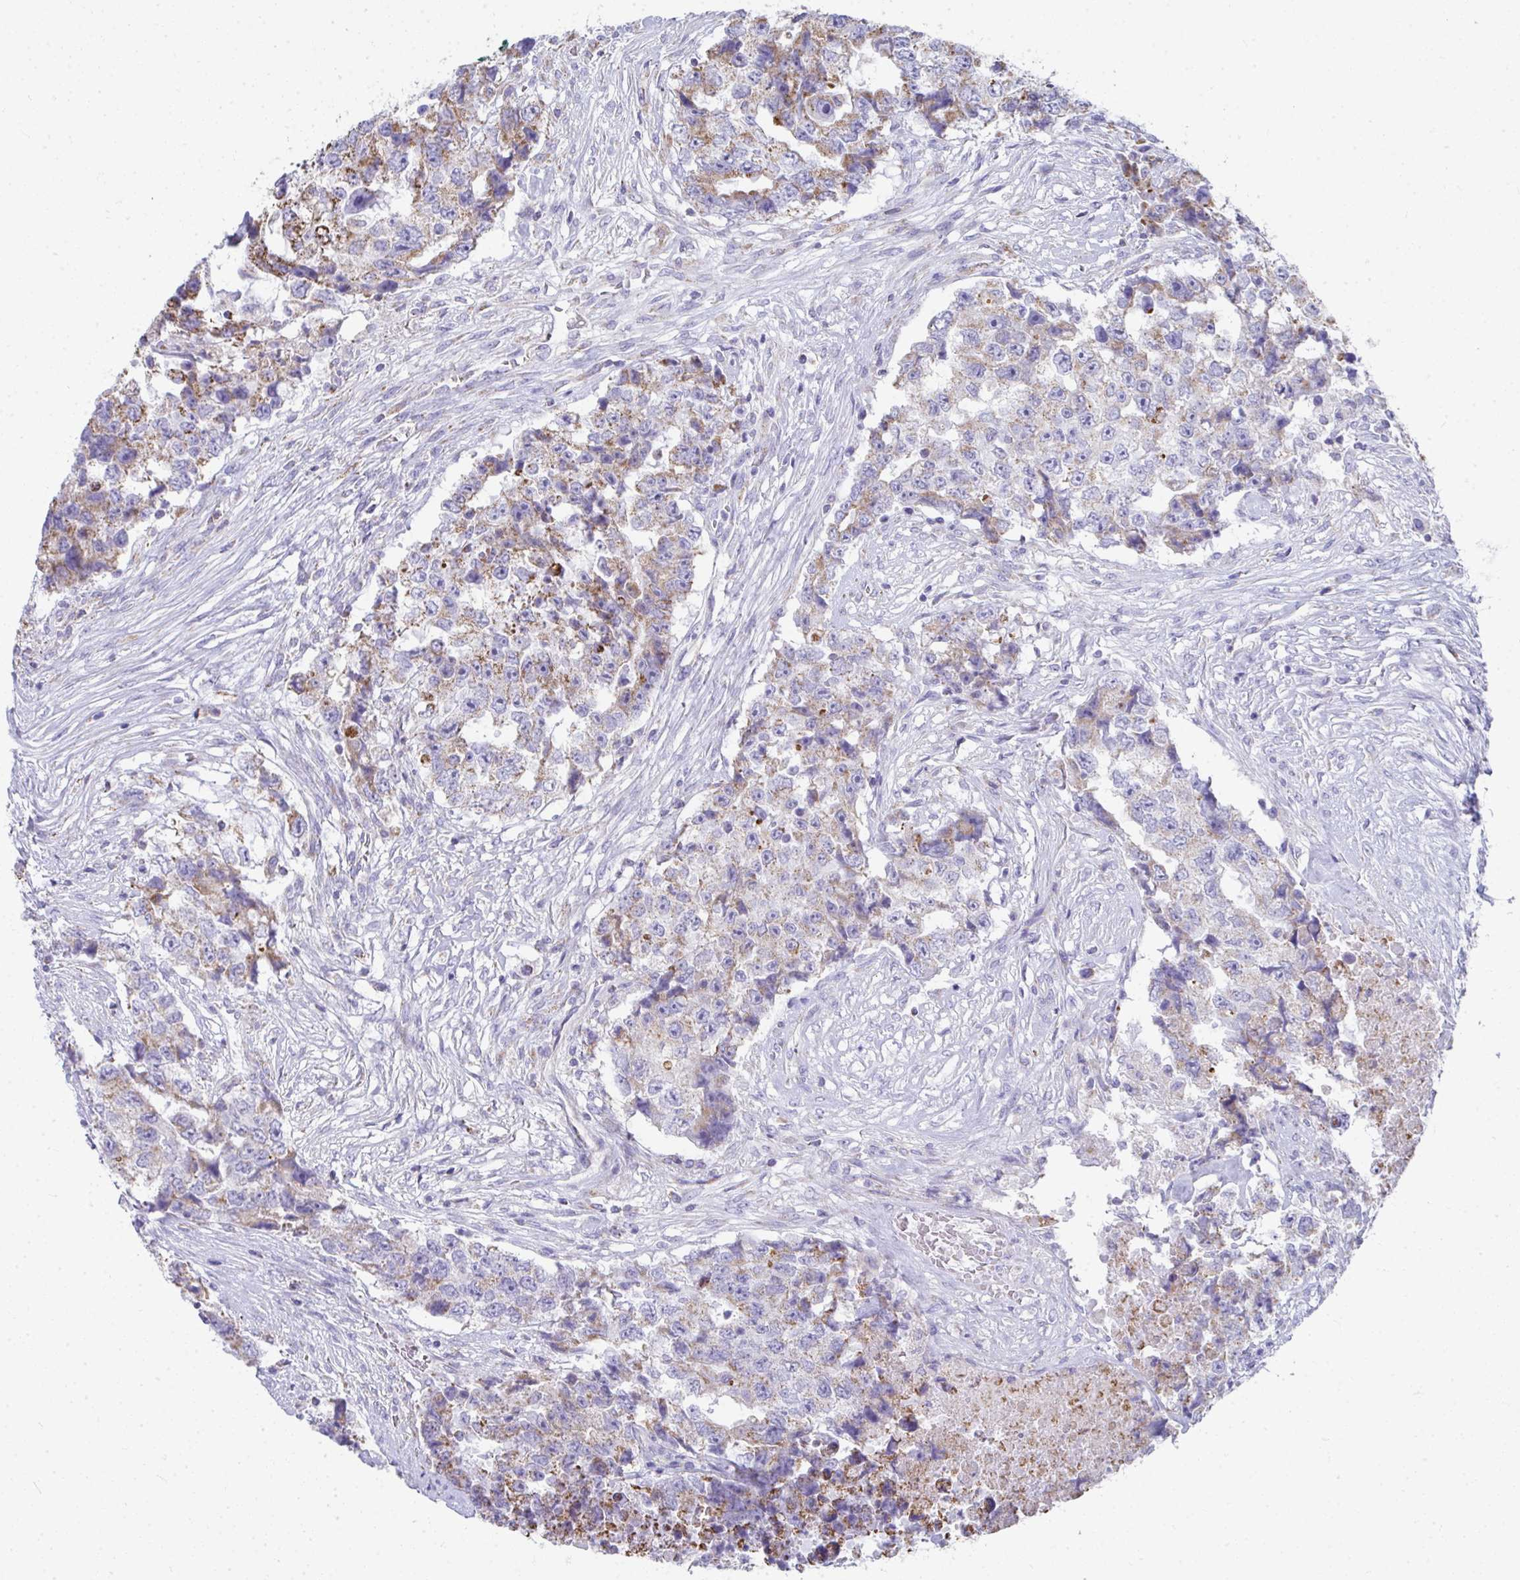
{"staining": {"intensity": "moderate", "quantity": "25%-75%", "location": "cytoplasmic/membranous"}, "tissue": "testis cancer", "cell_type": "Tumor cells", "image_type": "cancer", "snomed": [{"axis": "morphology", "description": "Carcinoma, Embryonal, NOS"}, {"axis": "topography", "description": "Testis"}], "caption": "Approximately 25%-75% of tumor cells in human embryonal carcinoma (testis) display moderate cytoplasmic/membranous protein positivity as visualized by brown immunohistochemical staining.", "gene": "SLC6A1", "patient": {"sex": "male", "age": 24}}